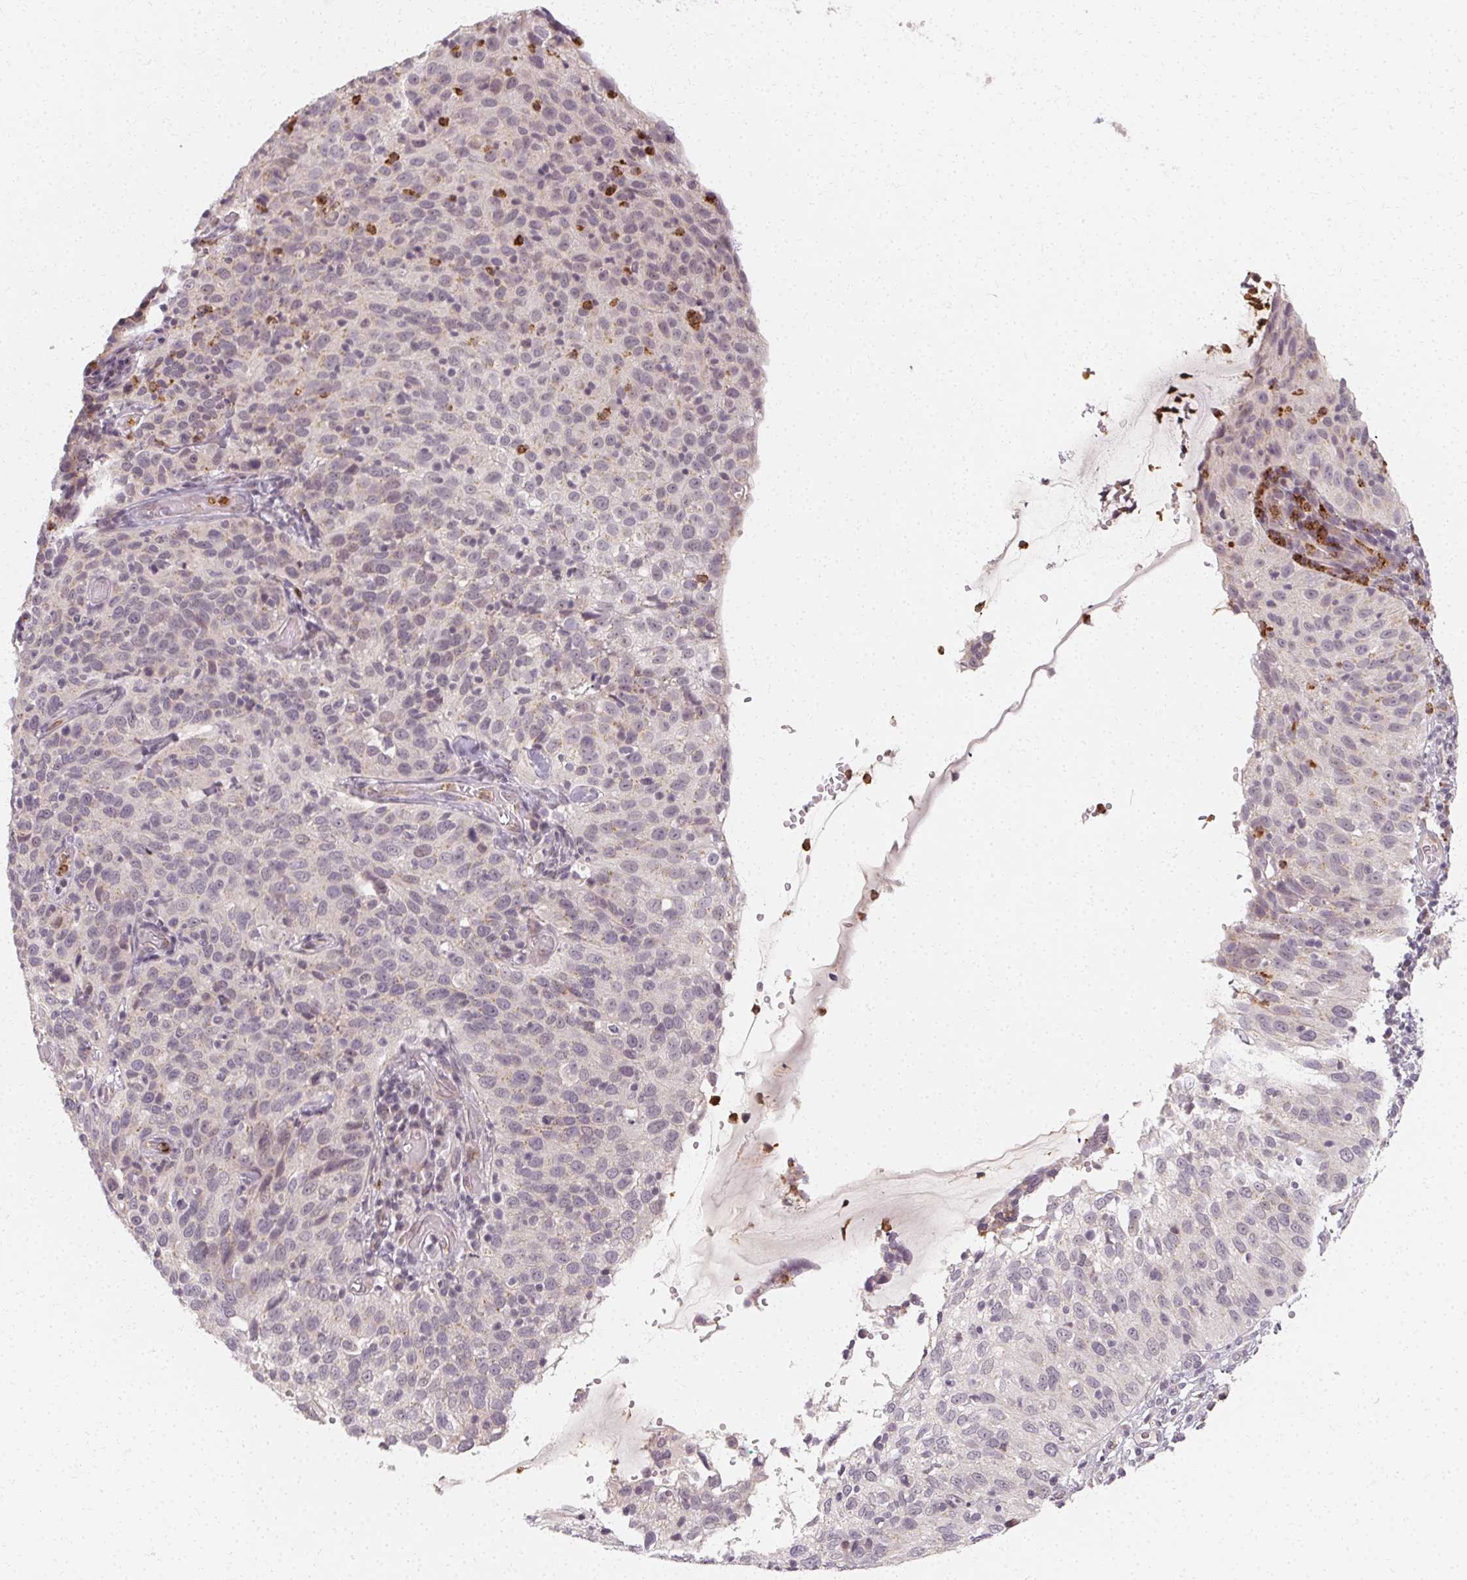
{"staining": {"intensity": "negative", "quantity": "none", "location": "none"}, "tissue": "cervical cancer", "cell_type": "Tumor cells", "image_type": "cancer", "snomed": [{"axis": "morphology", "description": "Squamous cell carcinoma, NOS"}, {"axis": "topography", "description": "Cervix"}], "caption": "Cervical cancer (squamous cell carcinoma) was stained to show a protein in brown. There is no significant staining in tumor cells.", "gene": "CLCNKB", "patient": {"sex": "female", "age": 52}}